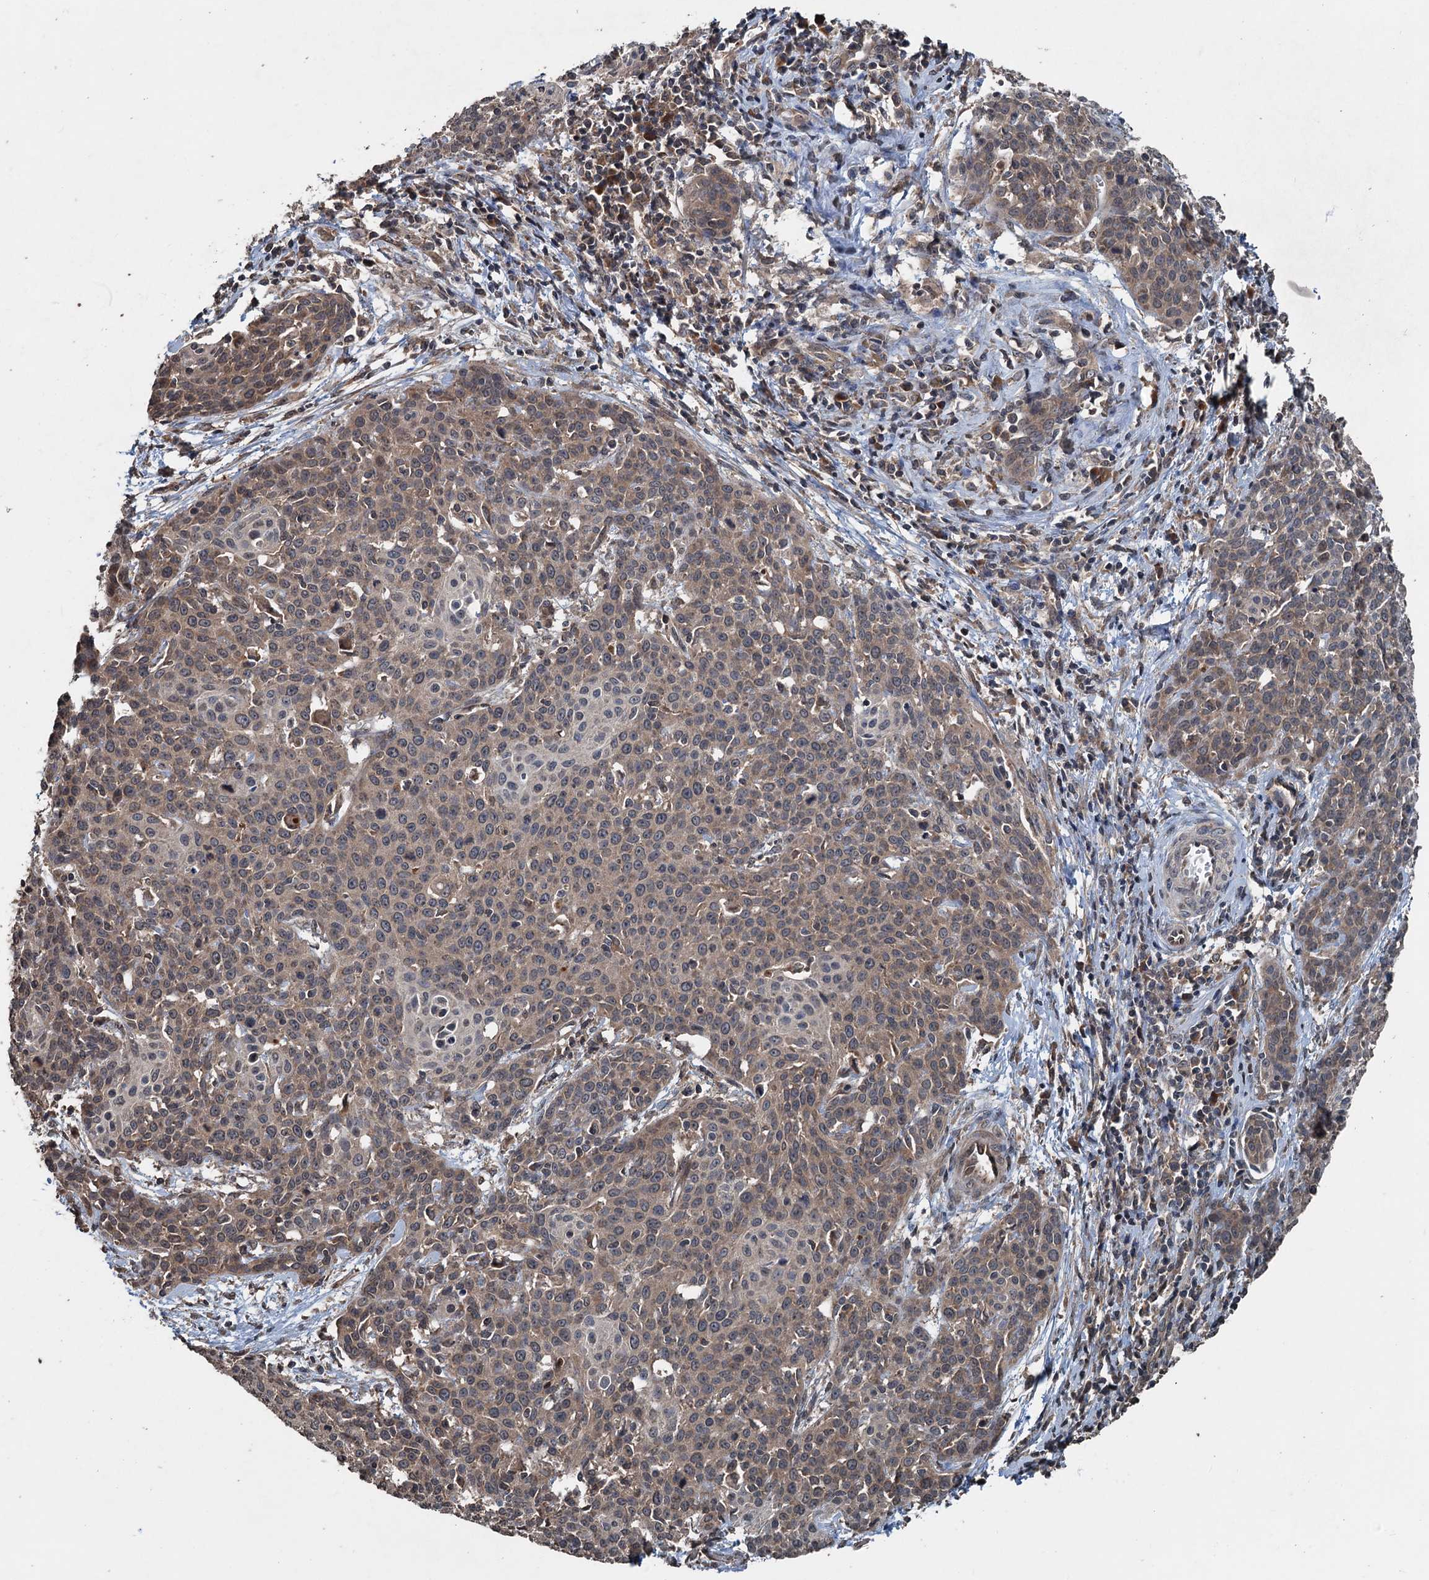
{"staining": {"intensity": "weak", "quantity": ">75%", "location": "cytoplasmic/membranous"}, "tissue": "cervical cancer", "cell_type": "Tumor cells", "image_type": "cancer", "snomed": [{"axis": "morphology", "description": "Squamous cell carcinoma, NOS"}, {"axis": "topography", "description": "Cervix"}], "caption": "Immunohistochemistry (IHC) histopathology image of neoplastic tissue: human cervical squamous cell carcinoma stained using immunohistochemistry shows low levels of weak protein expression localized specifically in the cytoplasmic/membranous of tumor cells, appearing as a cytoplasmic/membranous brown color.", "gene": "N4BP2L2", "patient": {"sex": "female", "age": 38}}